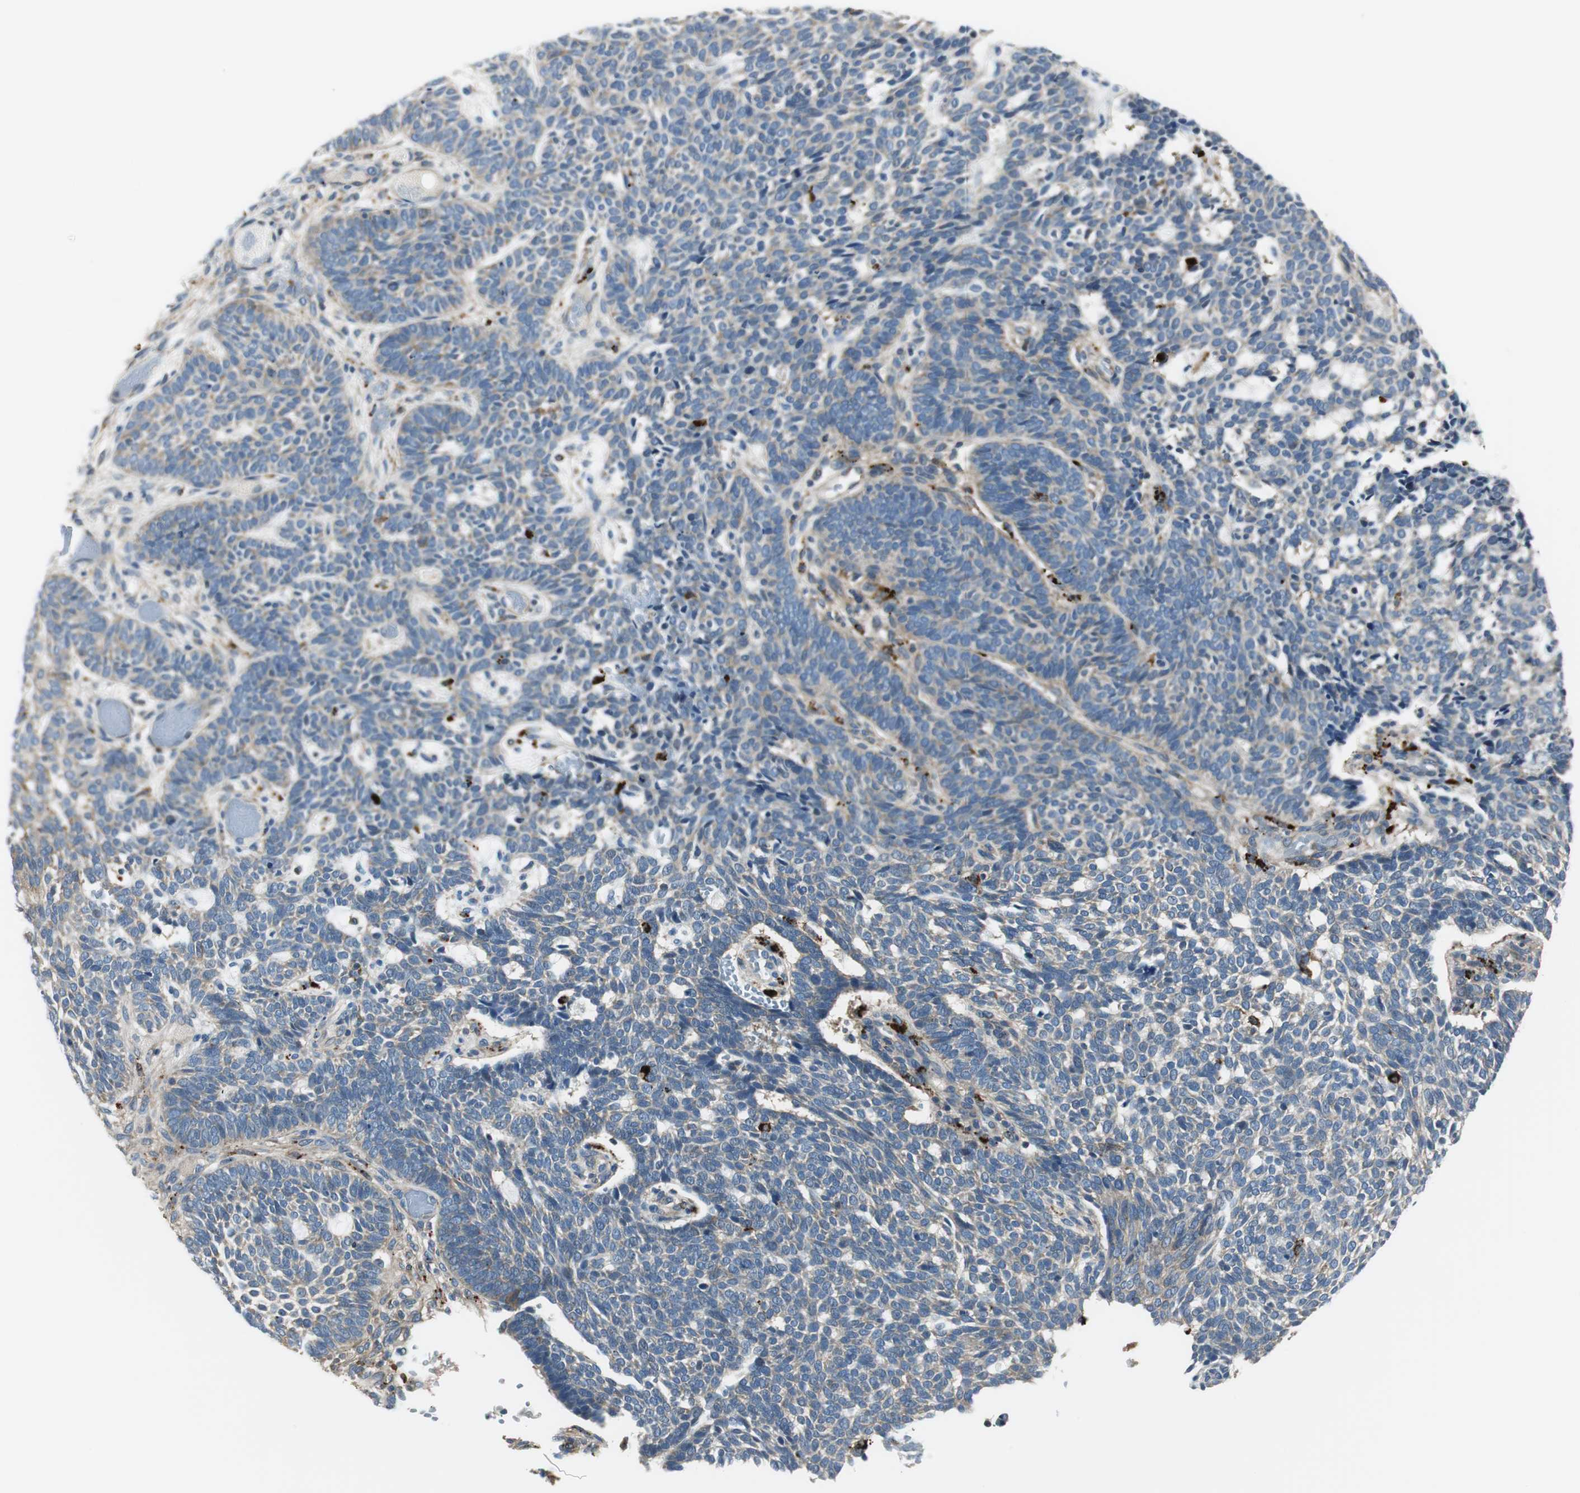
{"staining": {"intensity": "weak", "quantity": "25%-75%", "location": "cytoplasmic/membranous"}, "tissue": "skin cancer", "cell_type": "Tumor cells", "image_type": "cancer", "snomed": [{"axis": "morphology", "description": "Normal tissue, NOS"}, {"axis": "morphology", "description": "Basal cell carcinoma"}, {"axis": "topography", "description": "Skin"}], "caption": "Basal cell carcinoma (skin) stained with immunohistochemistry (IHC) demonstrates weak cytoplasmic/membranous positivity in approximately 25%-75% of tumor cells.", "gene": "NCK1", "patient": {"sex": "male", "age": 87}}